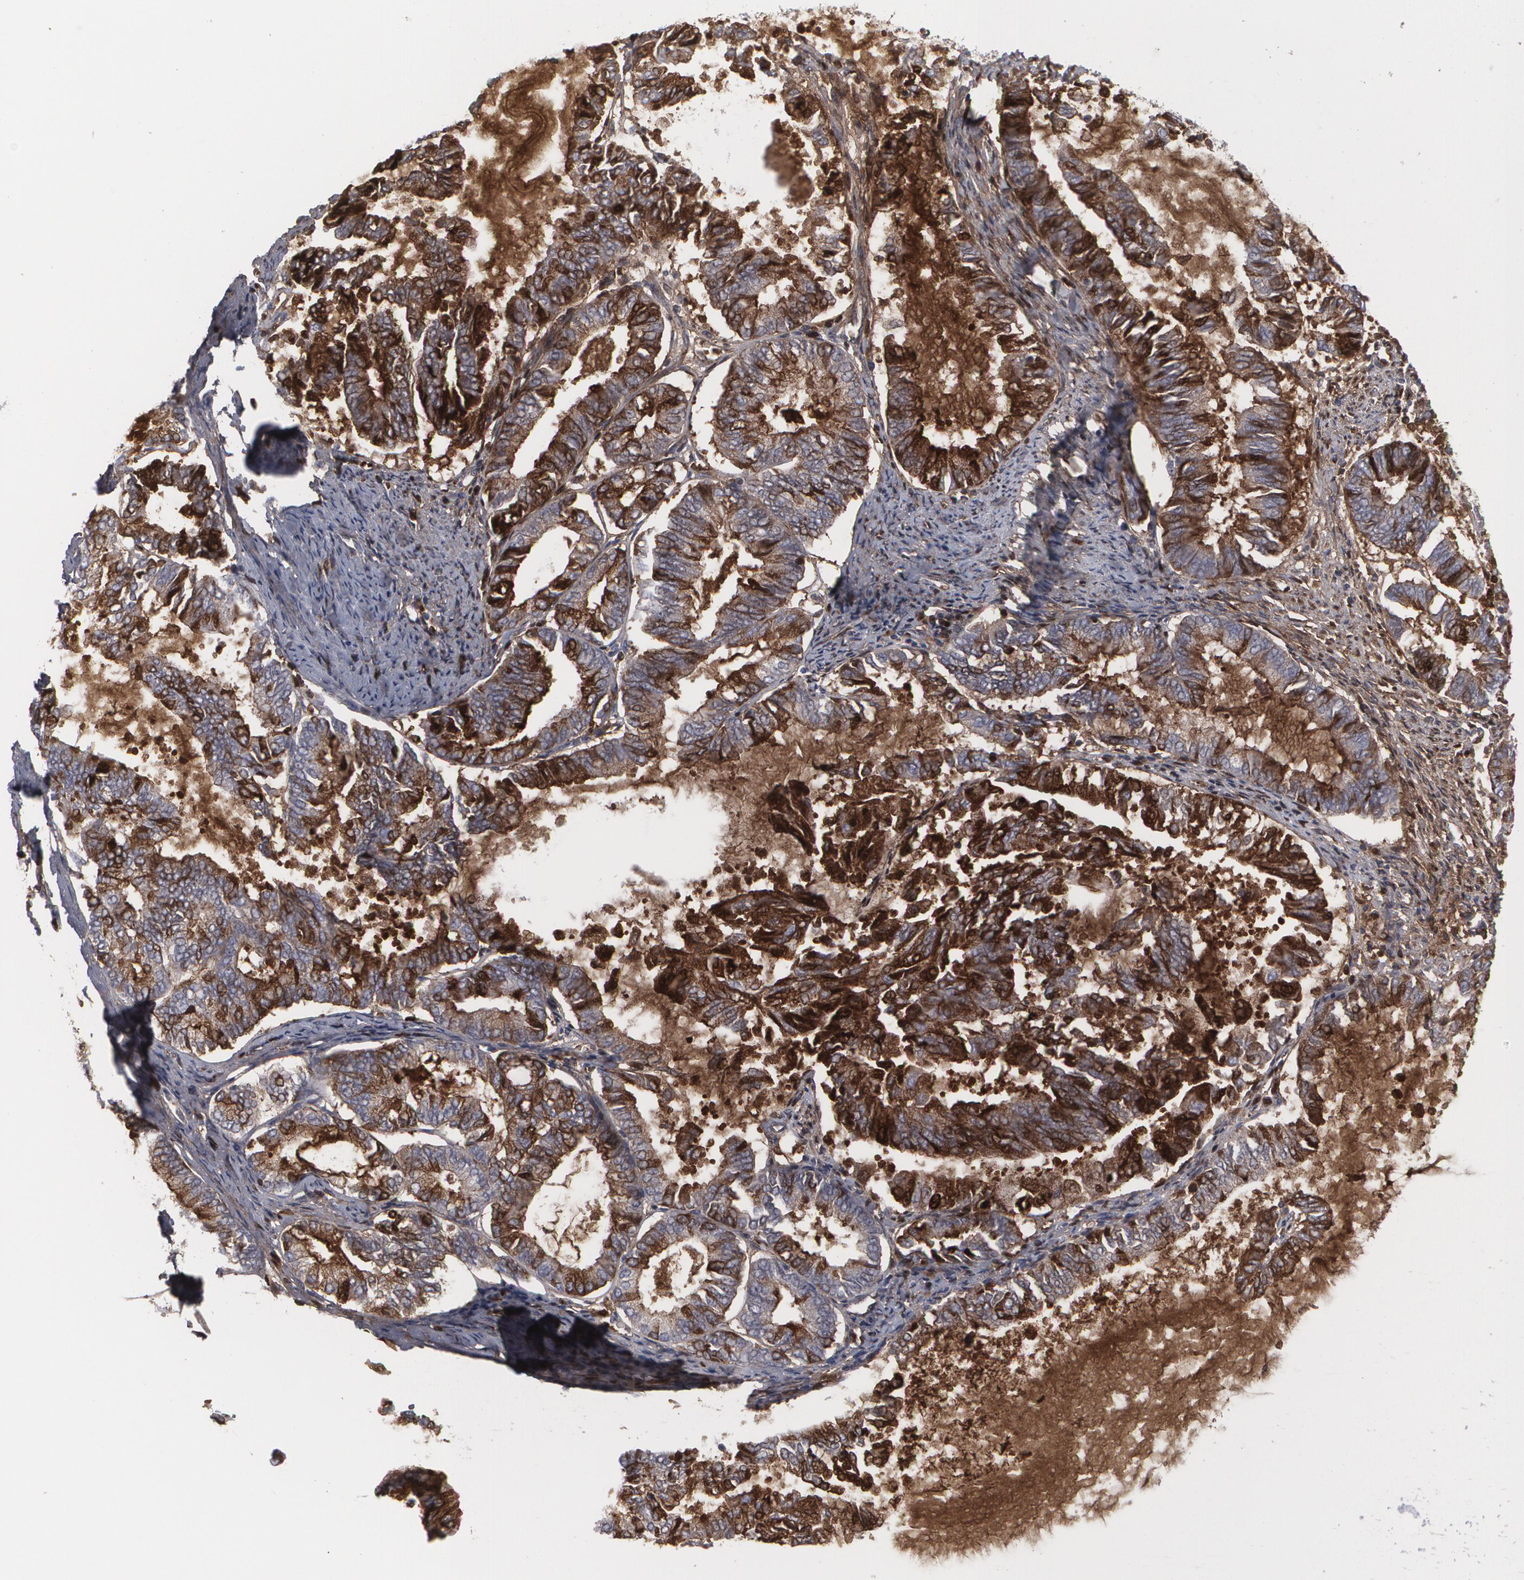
{"staining": {"intensity": "moderate", "quantity": "25%-75%", "location": "cytoplasmic/membranous"}, "tissue": "endometrial cancer", "cell_type": "Tumor cells", "image_type": "cancer", "snomed": [{"axis": "morphology", "description": "Adenocarcinoma, NOS"}, {"axis": "topography", "description": "Endometrium"}], "caption": "There is medium levels of moderate cytoplasmic/membranous positivity in tumor cells of endometrial cancer, as demonstrated by immunohistochemical staining (brown color).", "gene": "LRG1", "patient": {"sex": "female", "age": 75}}